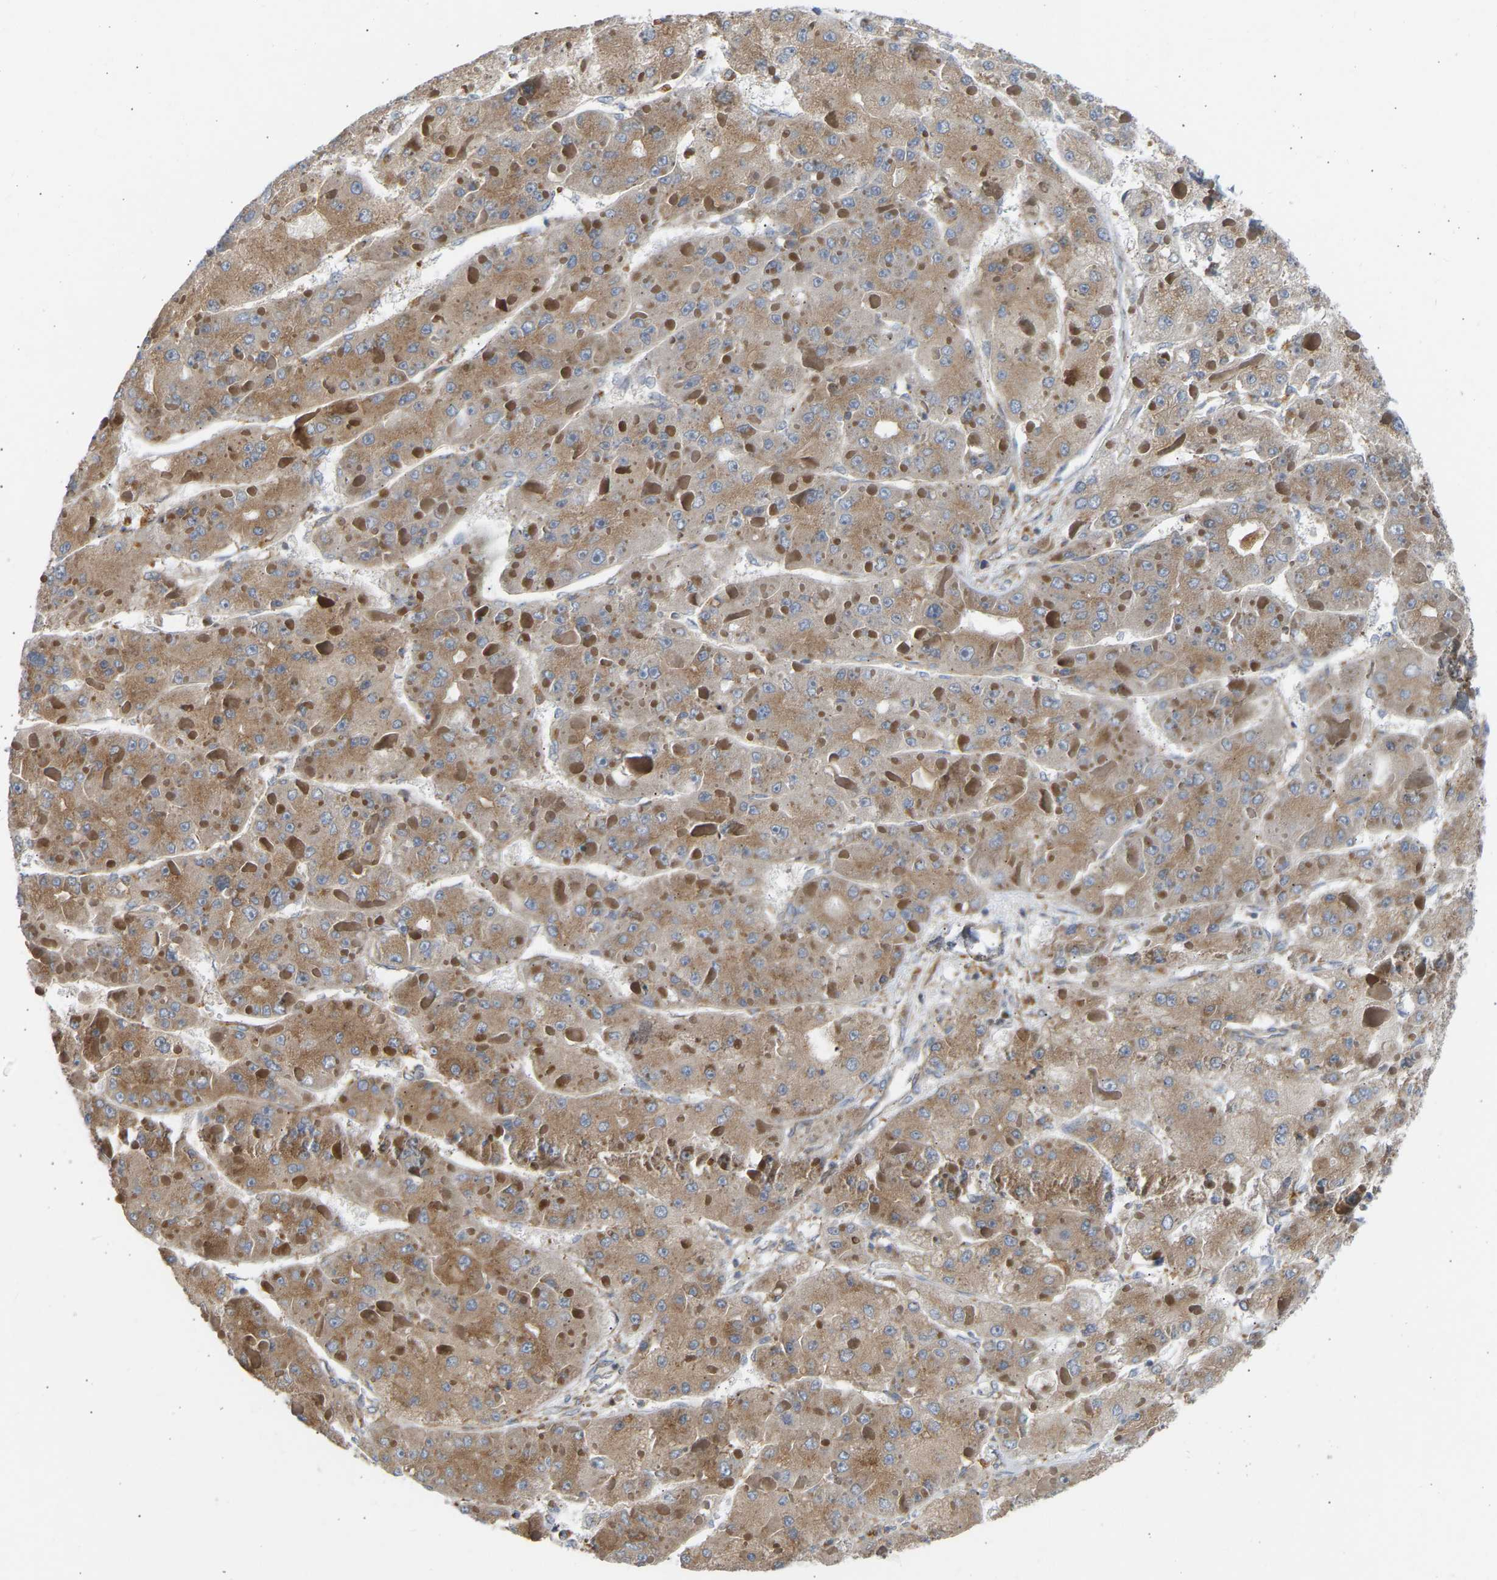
{"staining": {"intensity": "moderate", "quantity": ">75%", "location": "cytoplasmic/membranous"}, "tissue": "liver cancer", "cell_type": "Tumor cells", "image_type": "cancer", "snomed": [{"axis": "morphology", "description": "Carcinoma, Hepatocellular, NOS"}, {"axis": "topography", "description": "Liver"}], "caption": "Tumor cells exhibit moderate cytoplasmic/membranous positivity in about >75% of cells in hepatocellular carcinoma (liver).", "gene": "GCN1", "patient": {"sex": "female", "age": 73}}